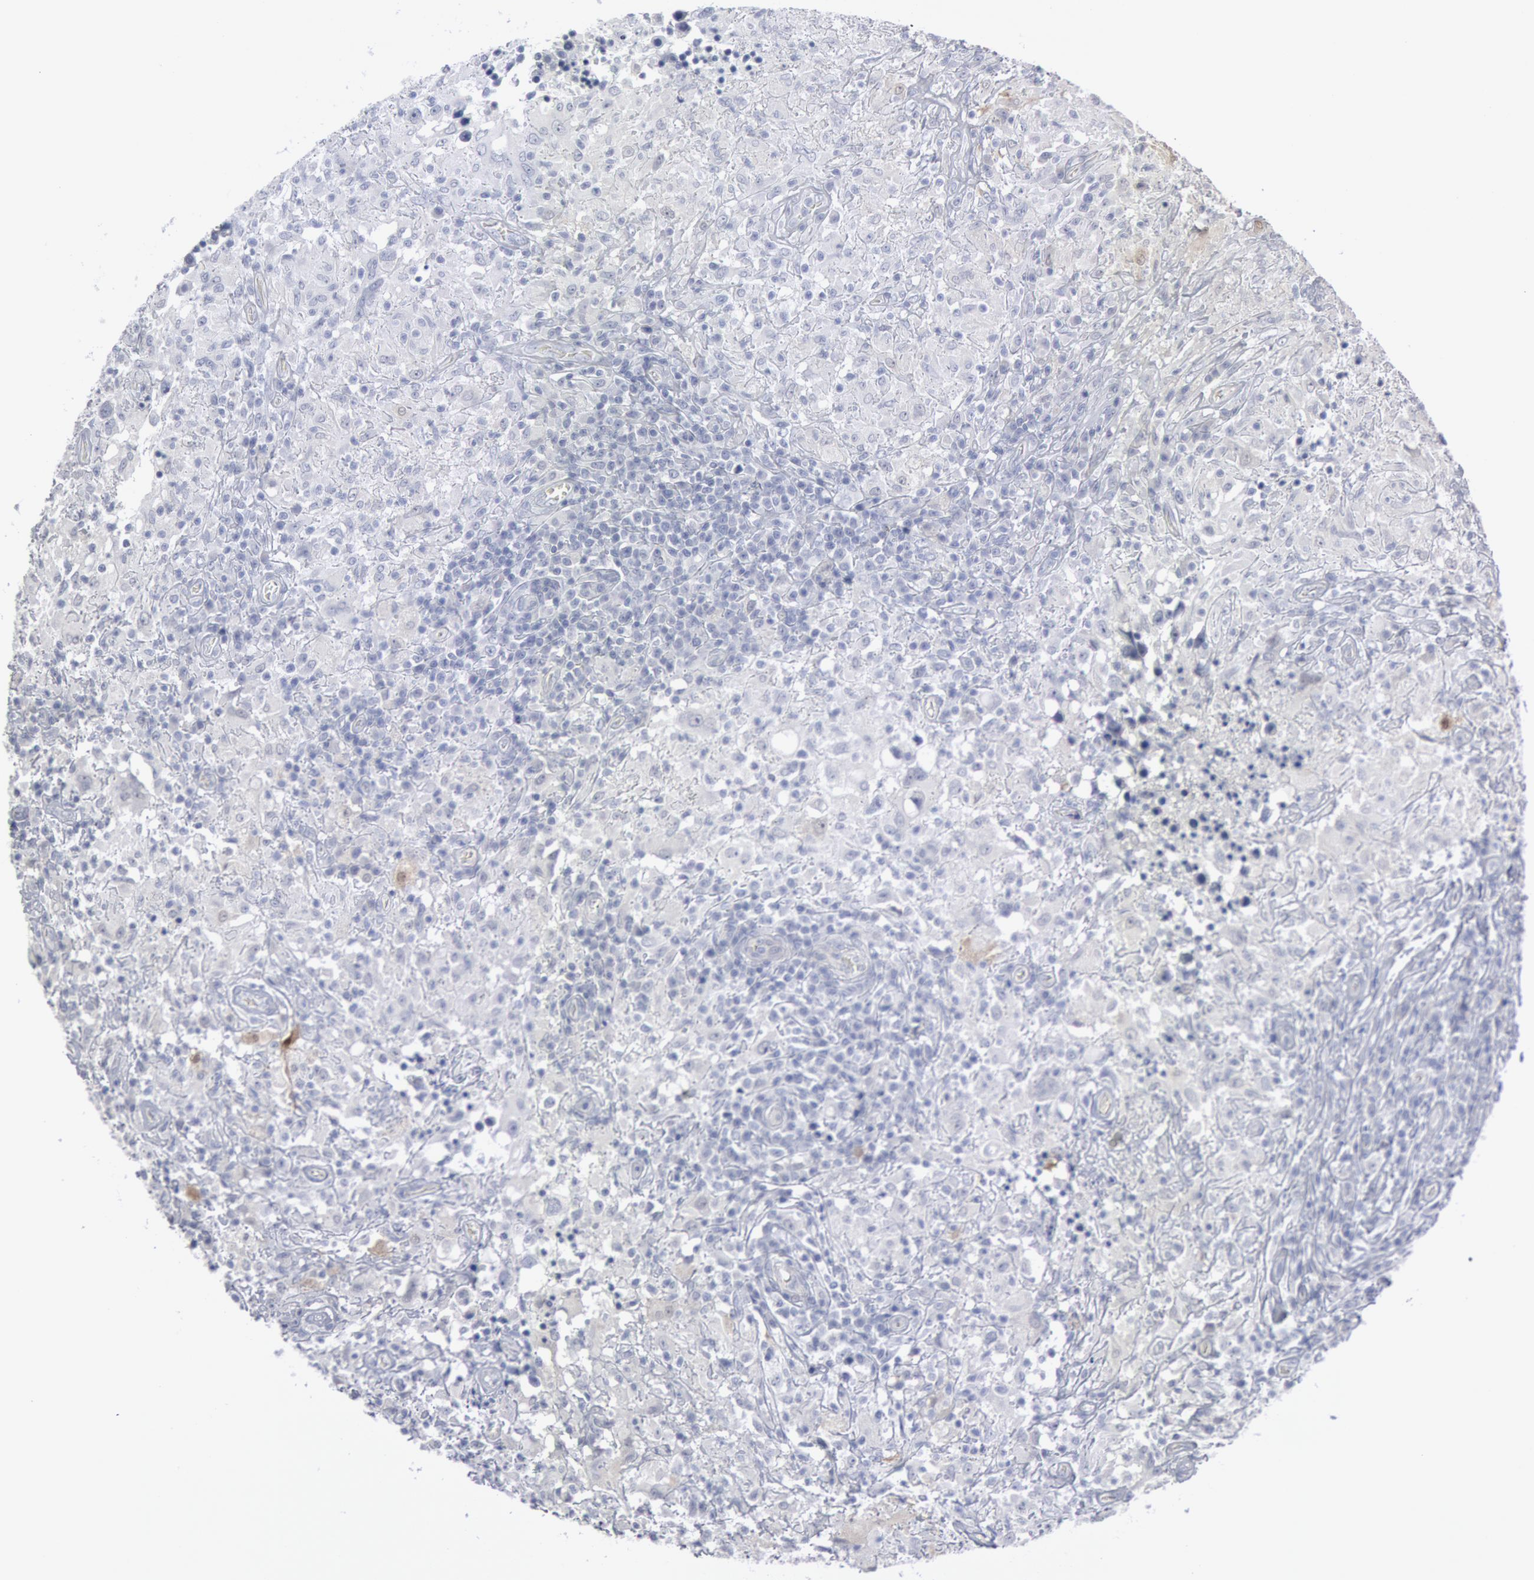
{"staining": {"intensity": "negative", "quantity": "none", "location": "none"}, "tissue": "testis cancer", "cell_type": "Tumor cells", "image_type": "cancer", "snomed": [{"axis": "morphology", "description": "Seminoma, NOS"}, {"axis": "topography", "description": "Testis"}], "caption": "Immunohistochemical staining of seminoma (testis) demonstrates no significant expression in tumor cells.", "gene": "DMC1", "patient": {"sex": "male", "age": 34}}